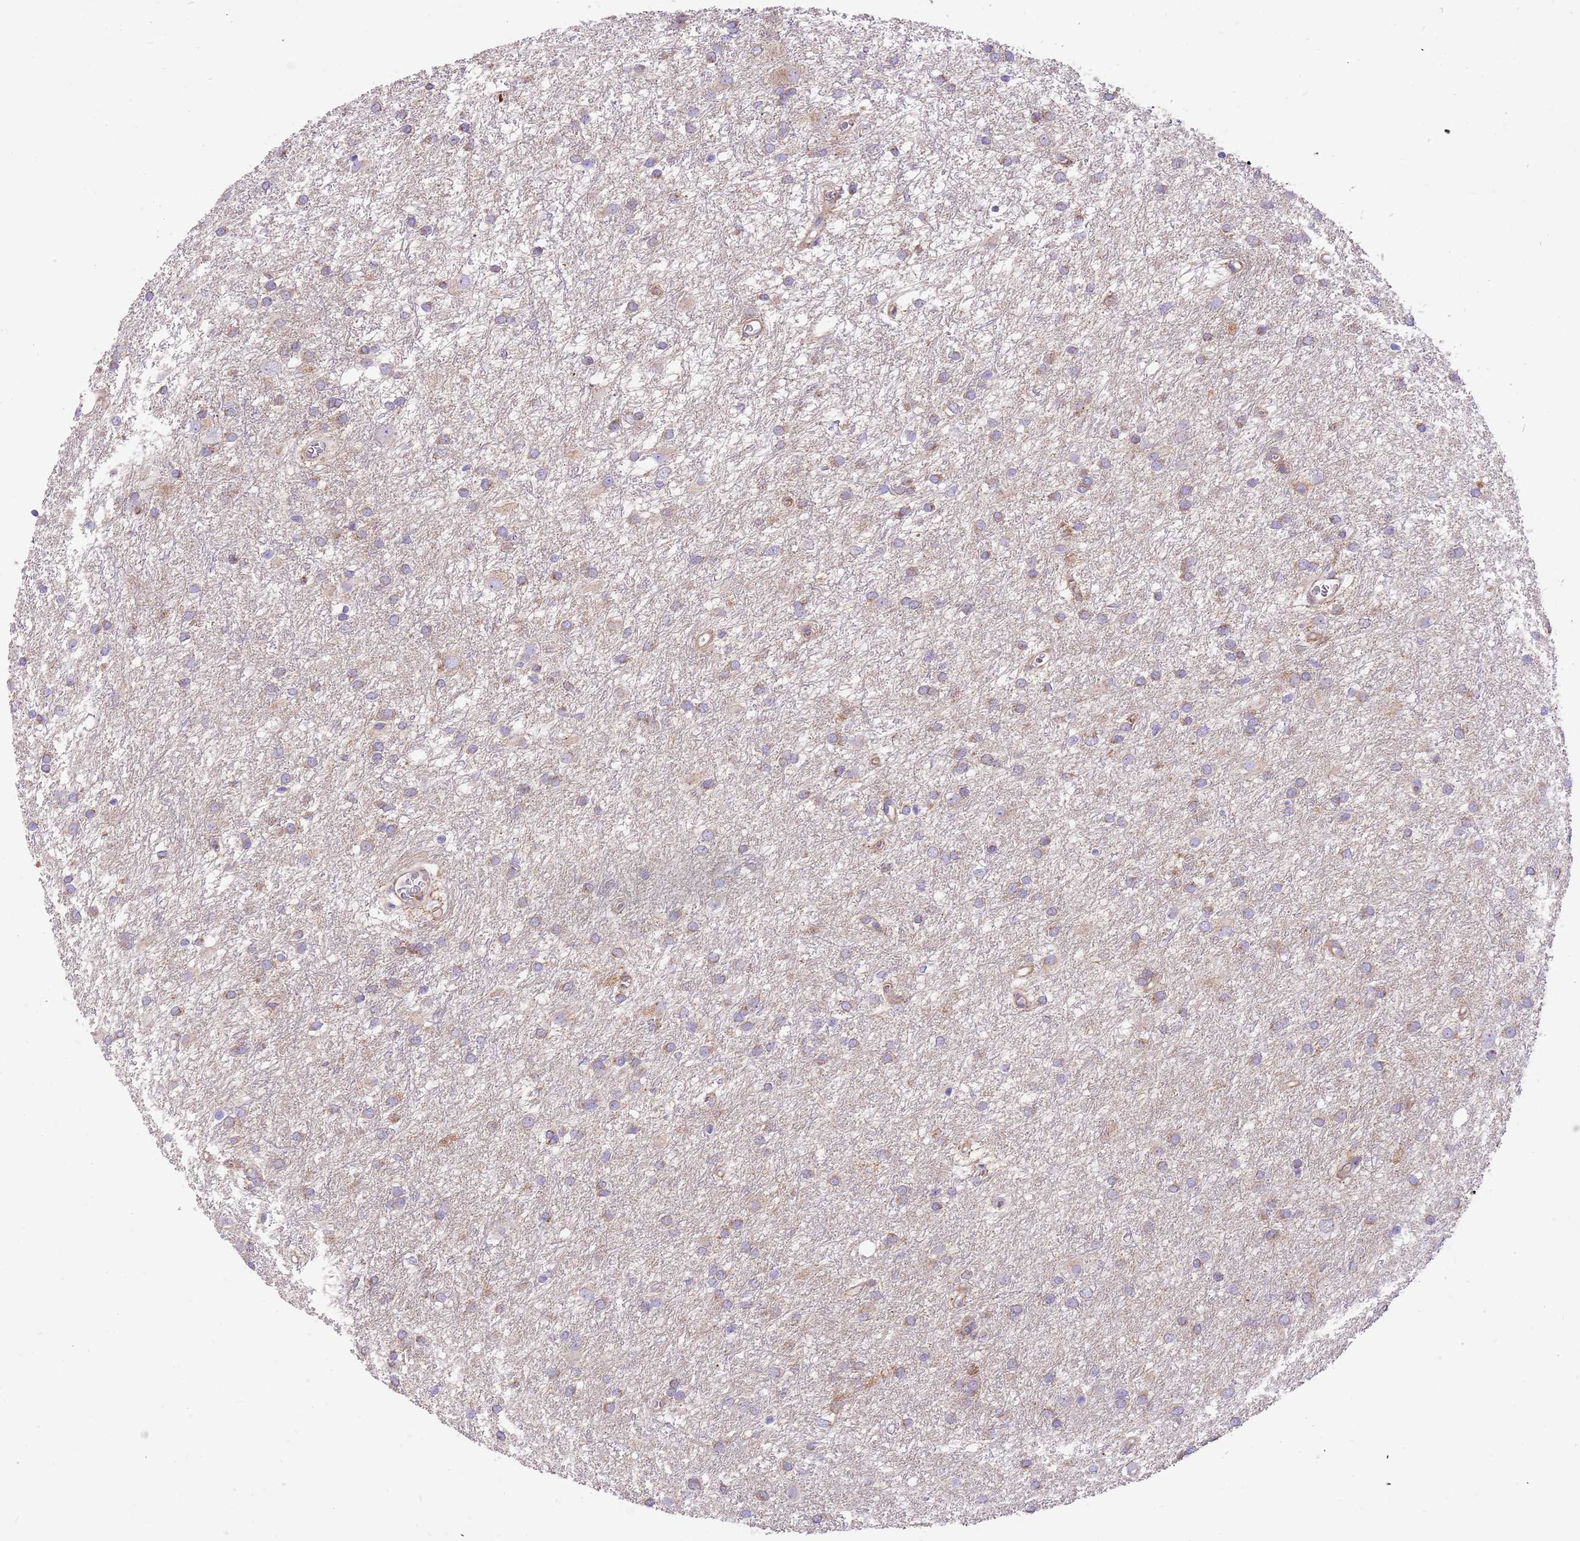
{"staining": {"intensity": "moderate", "quantity": "25%-75%", "location": "cytoplasmic/membranous"}, "tissue": "glioma", "cell_type": "Tumor cells", "image_type": "cancer", "snomed": [{"axis": "morphology", "description": "Glioma, malignant, High grade"}, {"axis": "topography", "description": "Brain"}], "caption": "Immunohistochemical staining of human glioma shows medium levels of moderate cytoplasmic/membranous expression in about 25%-75% of tumor cells.", "gene": "SERINC3", "patient": {"sex": "female", "age": 50}}